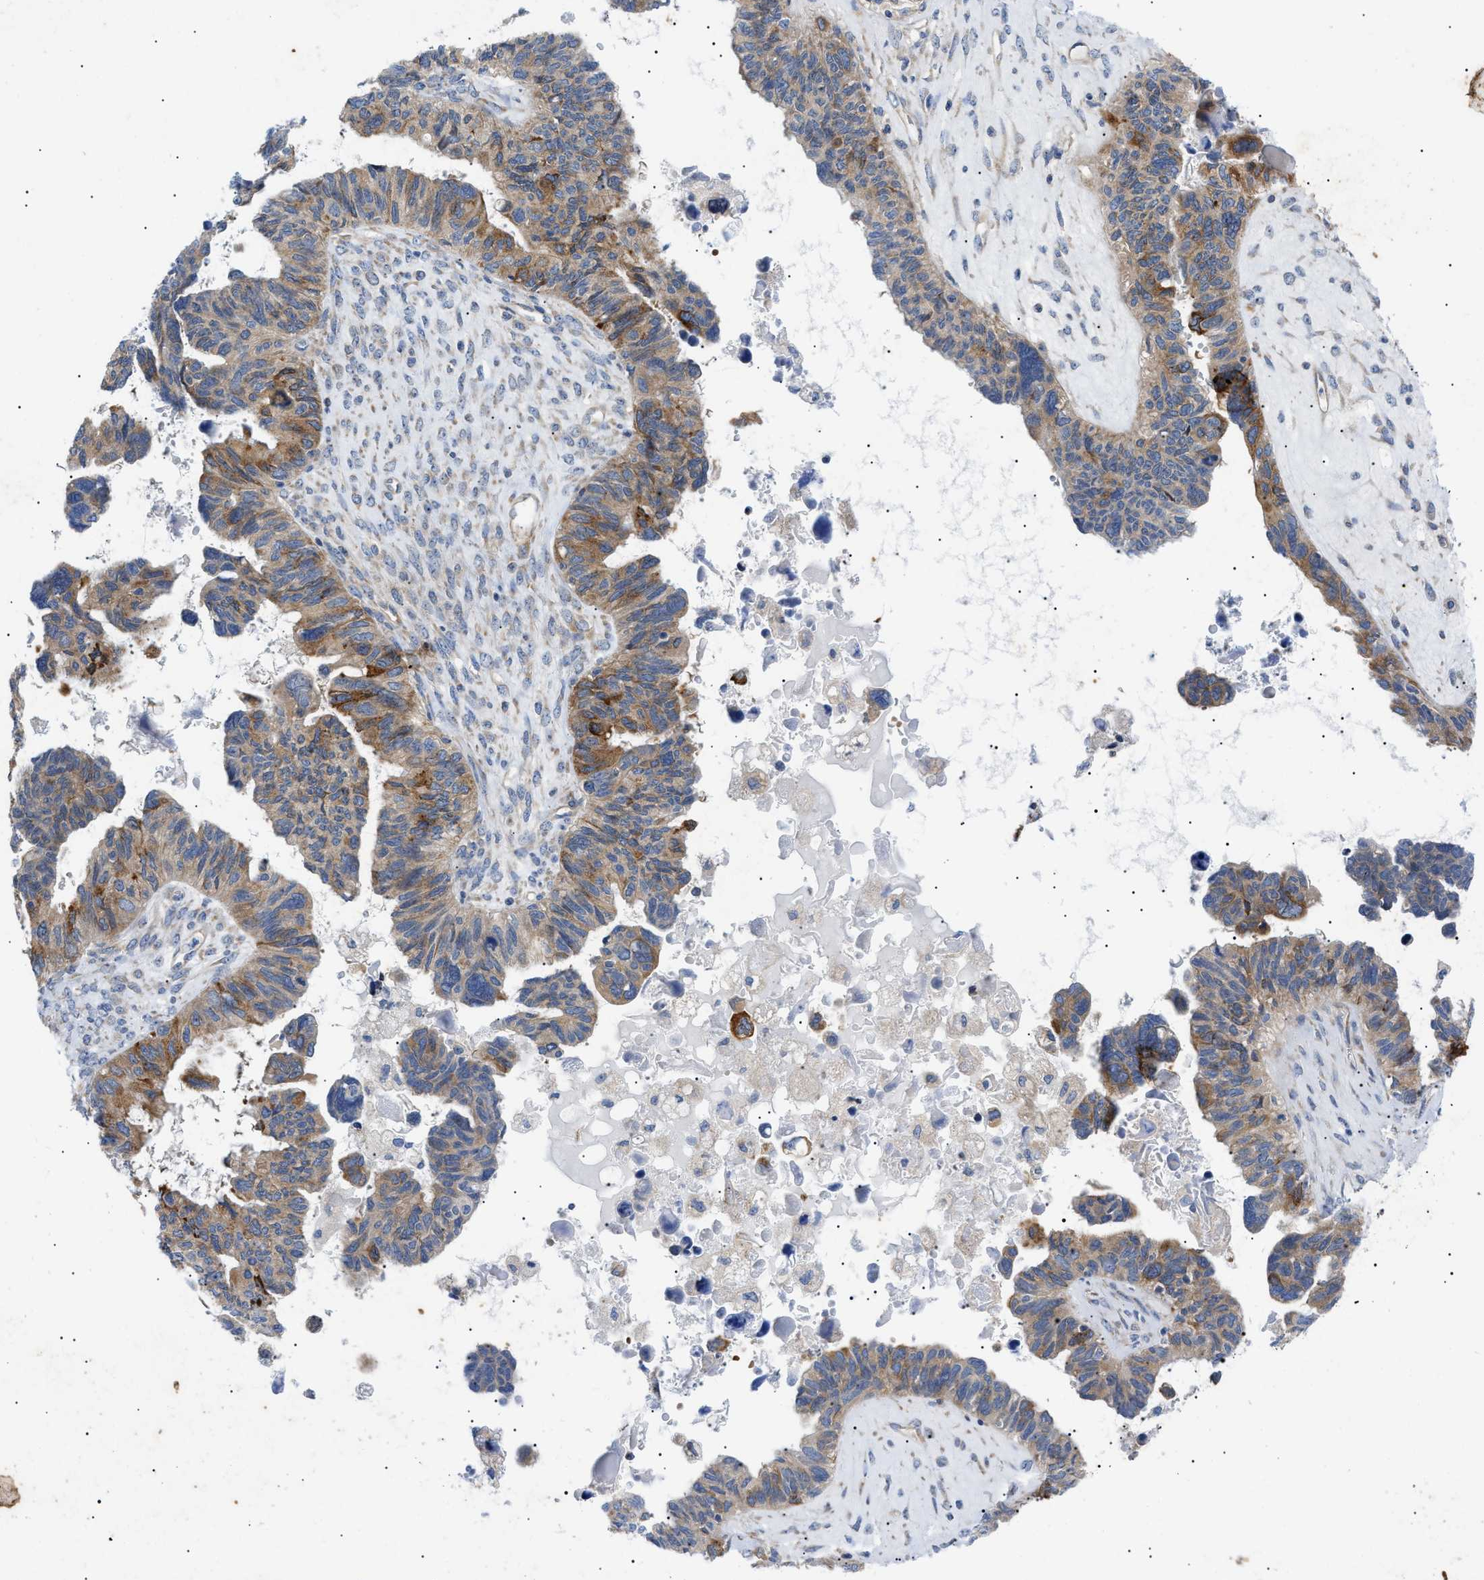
{"staining": {"intensity": "moderate", "quantity": ">75%", "location": "cytoplasmic/membranous"}, "tissue": "ovarian cancer", "cell_type": "Tumor cells", "image_type": "cancer", "snomed": [{"axis": "morphology", "description": "Cystadenocarcinoma, serous, NOS"}, {"axis": "topography", "description": "Ovary"}], "caption": "About >75% of tumor cells in ovarian serous cystadenocarcinoma reveal moderate cytoplasmic/membranous protein positivity as visualized by brown immunohistochemical staining.", "gene": "HSPB8", "patient": {"sex": "female", "age": 79}}